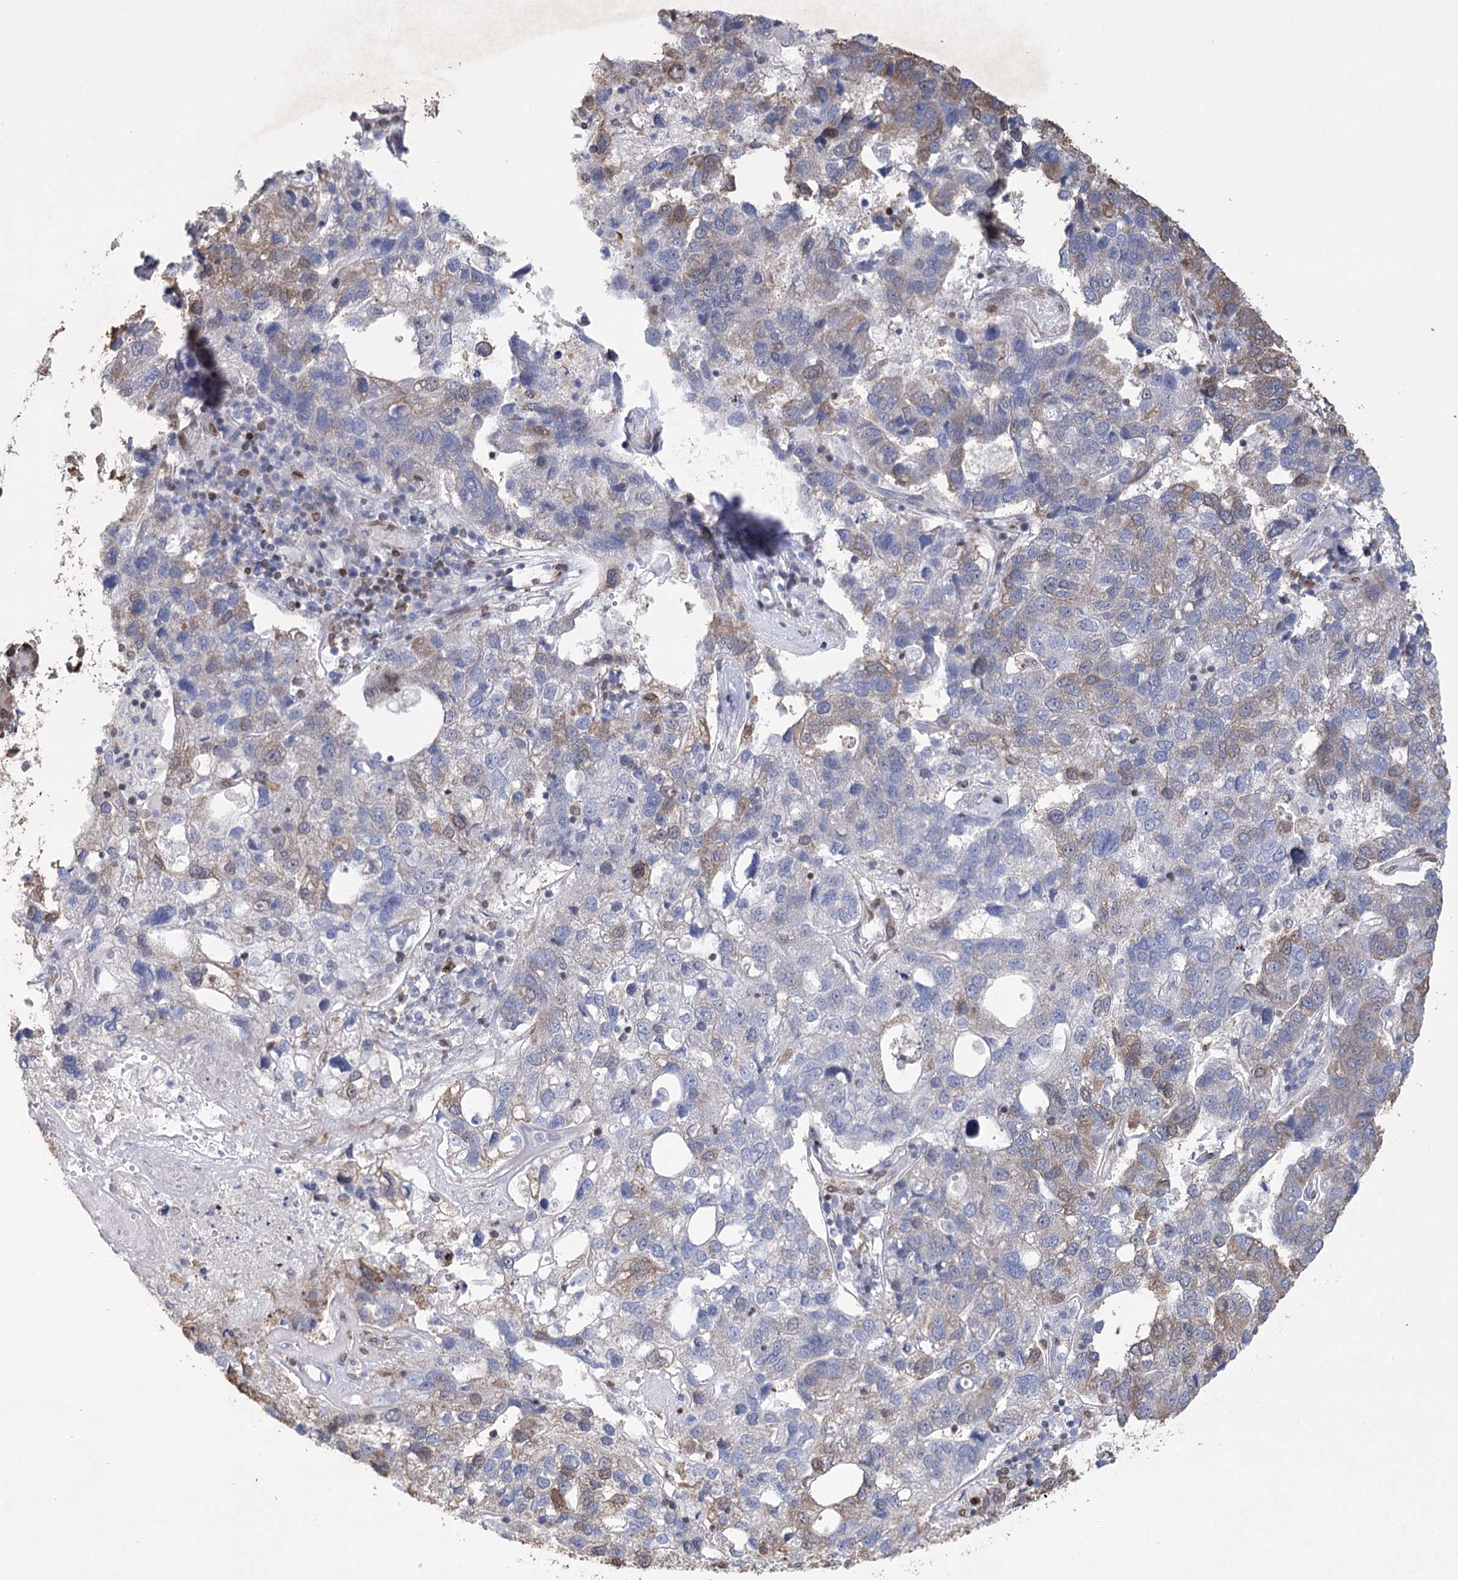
{"staining": {"intensity": "moderate", "quantity": "<25%", "location": "cytoplasmic/membranous"}, "tissue": "pancreatic cancer", "cell_type": "Tumor cells", "image_type": "cancer", "snomed": [{"axis": "morphology", "description": "Adenocarcinoma, NOS"}, {"axis": "topography", "description": "Pancreas"}], "caption": "Pancreatic cancer stained with IHC reveals moderate cytoplasmic/membranous expression in about <25% of tumor cells.", "gene": "NFU1", "patient": {"sex": "female", "age": 61}}